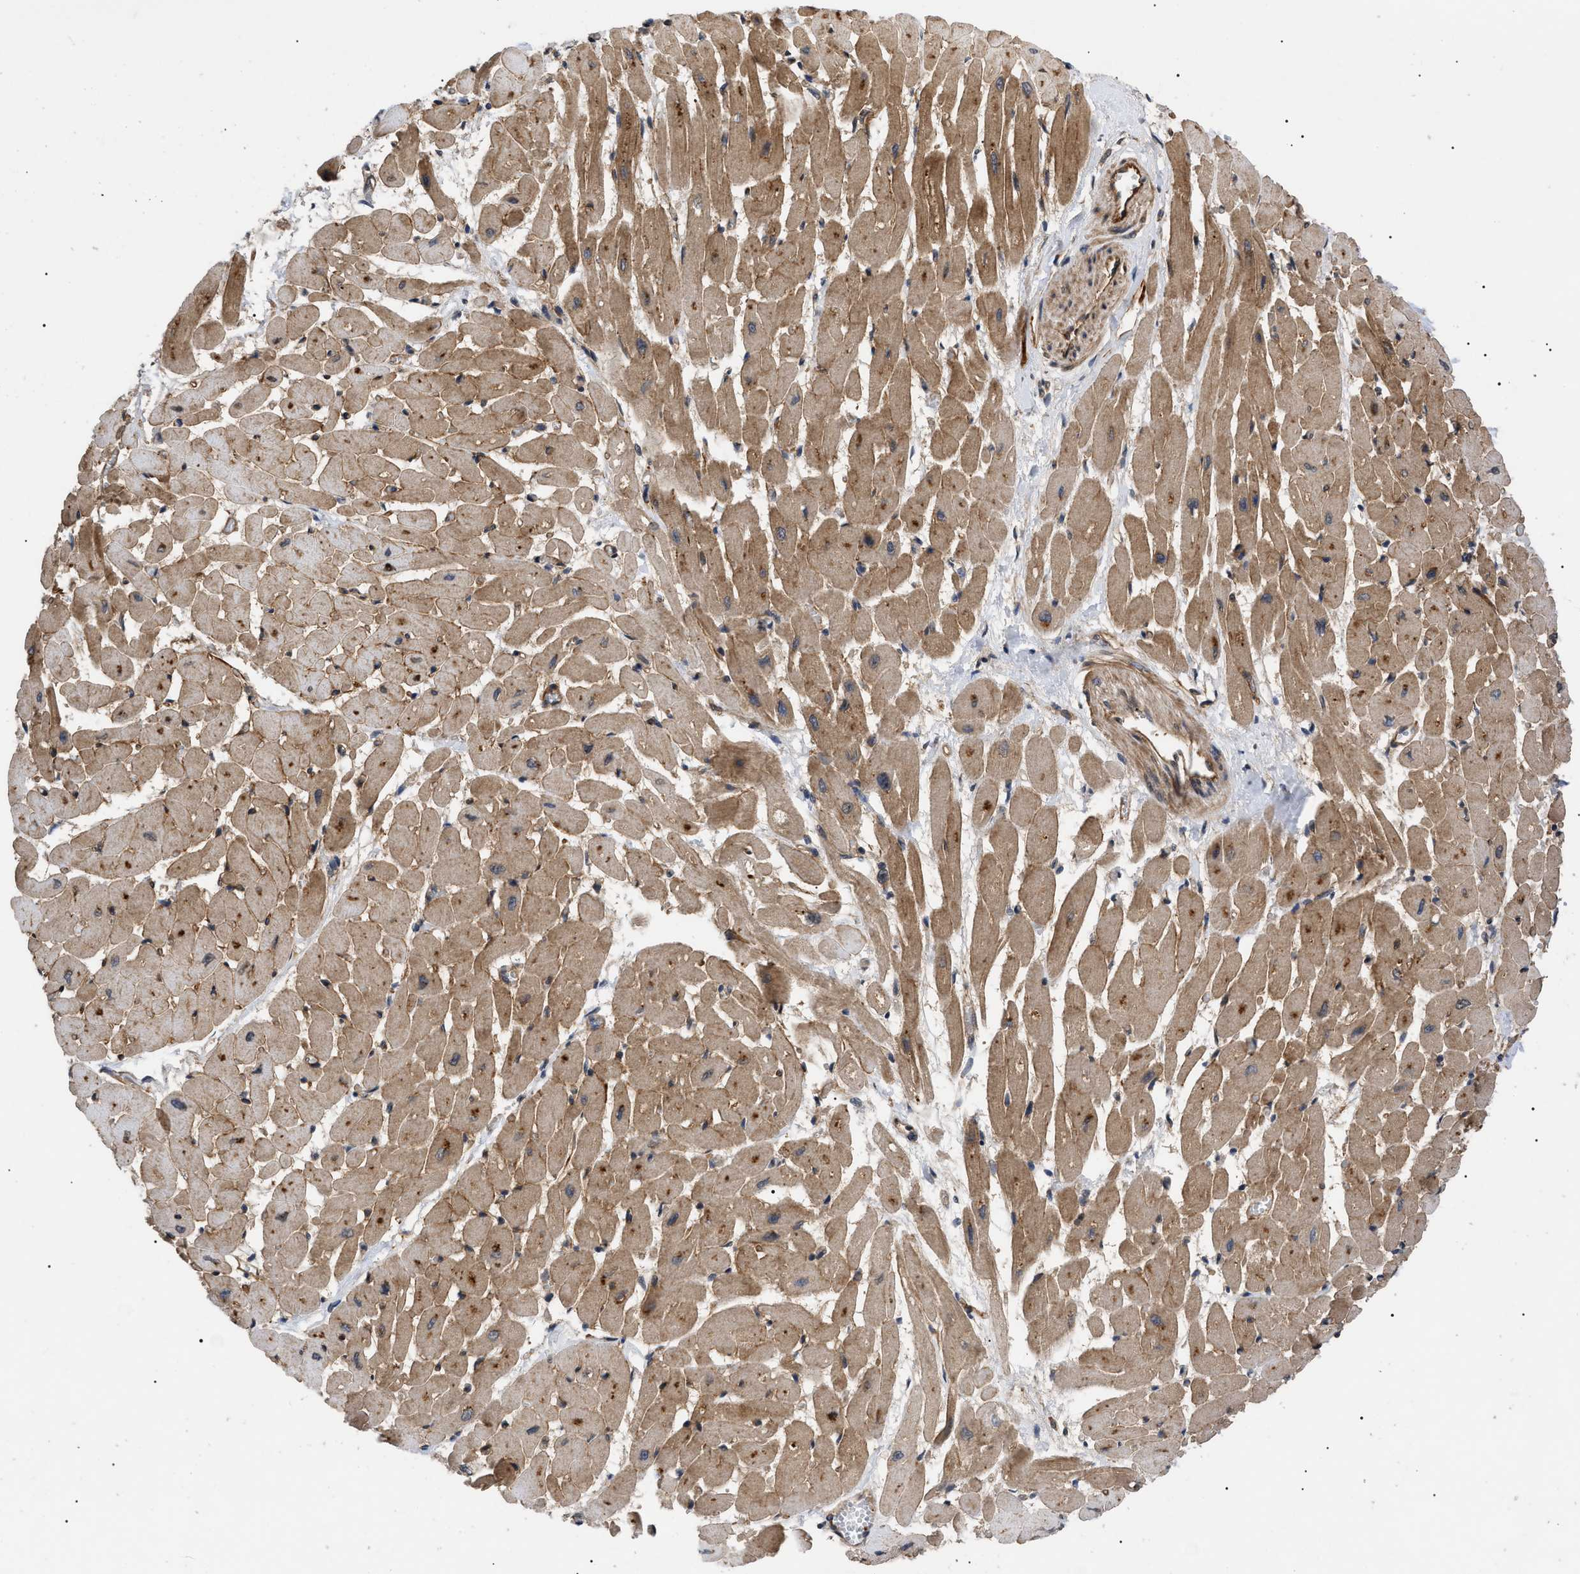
{"staining": {"intensity": "moderate", "quantity": ">75%", "location": "cytoplasmic/membranous"}, "tissue": "heart muscle", "cell_type": "Cardiomyocytes", "image_type": "normal", "snomed": [{"axis": "morphology", "description": "Normal tissue, NOS"}, {"axis": "topography", "description": "Heart"}], "caption": "DAB (3,3'-diaminobenzidine) immunohistochemical staining of normal heart muscle exhibits moderate cytoplasmic/membranous protein staining in about >75% of cardiomyocytes.", "gene": "ASTL", "patient": {"sex": "male", "age": 45}}